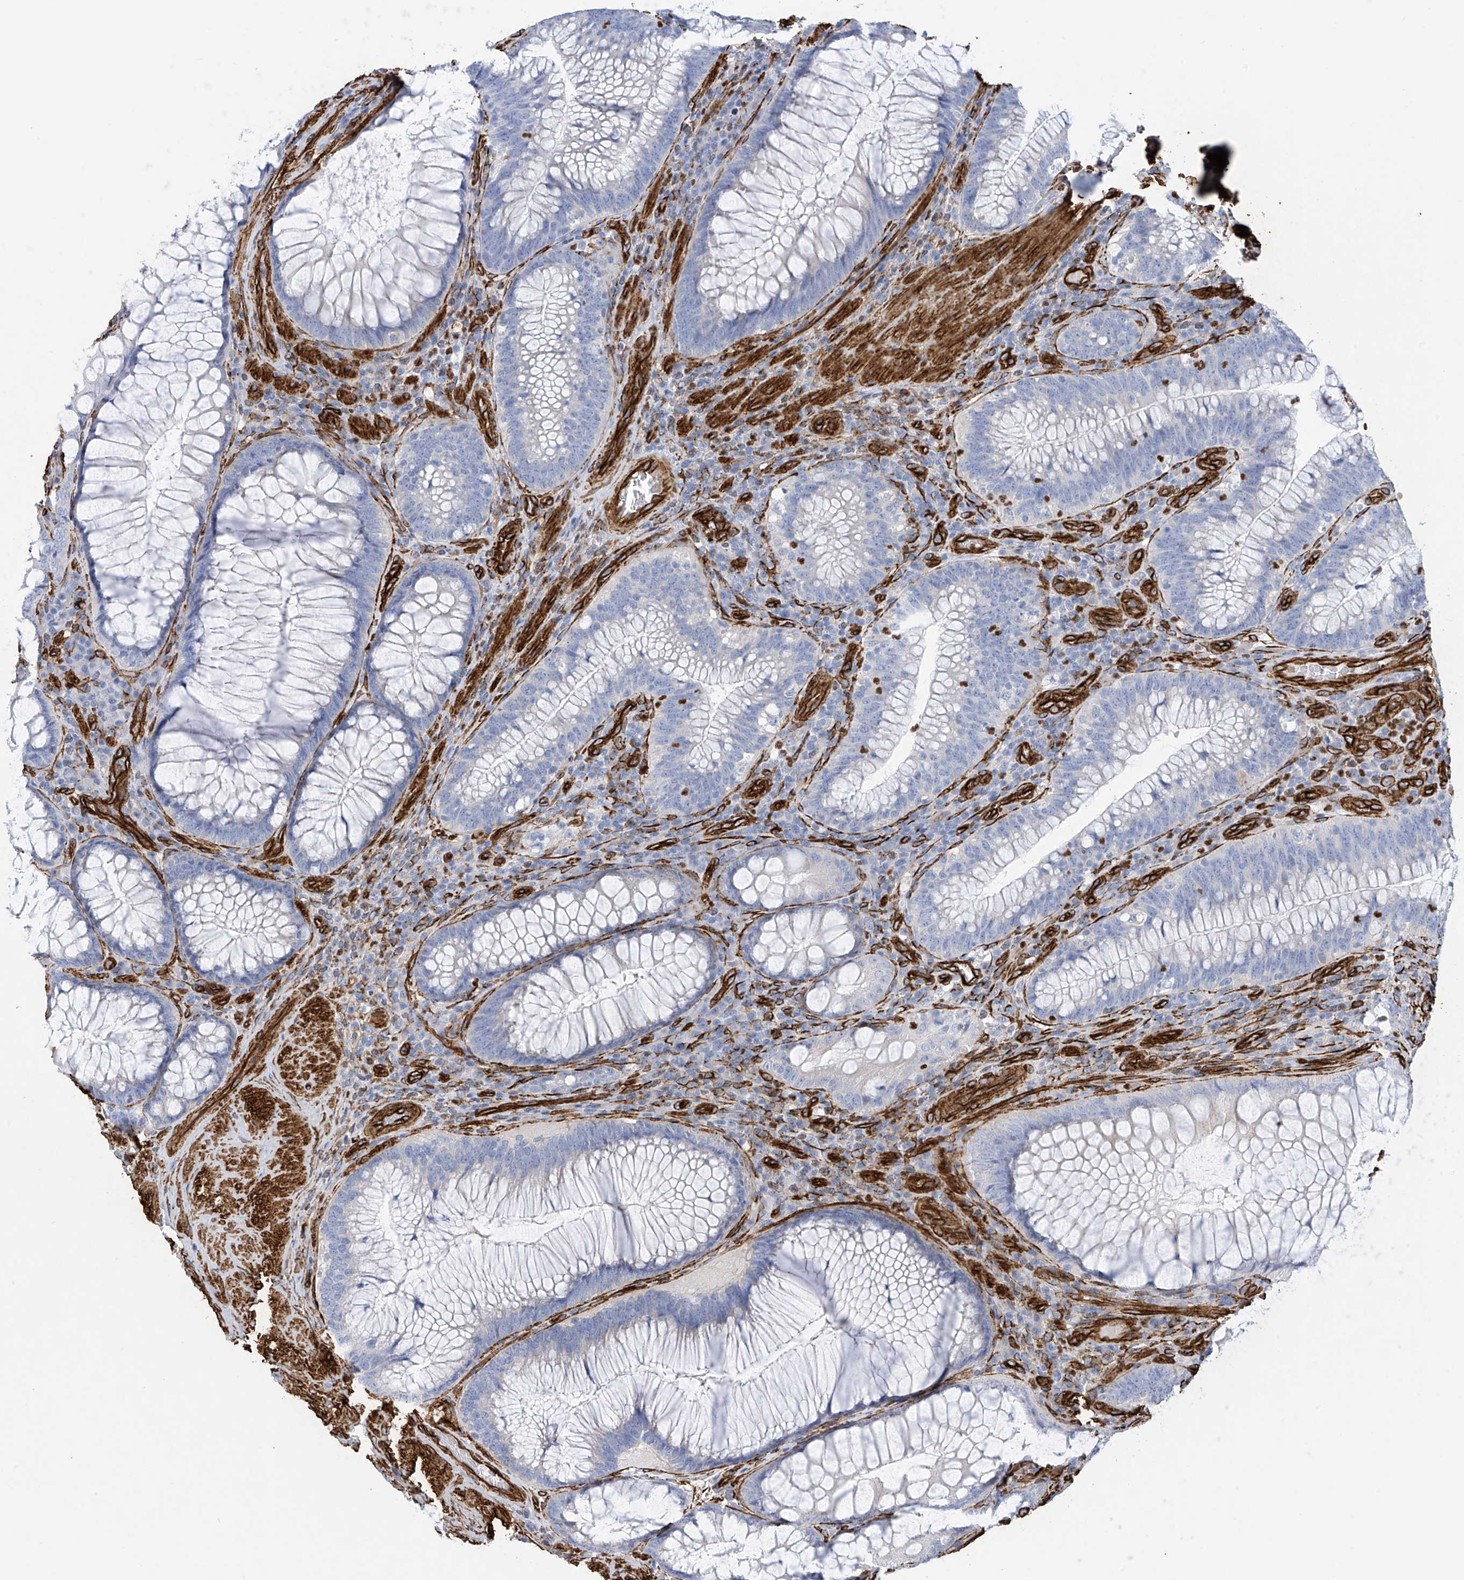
{"staining": {"intensity": "negative", "quantity": "none", "location": "none"}, "tissue": "colorectal cancer", "cell_type": "Tumor cells", "image_type": "cancer", "snomed": [{"axis": "morphology", "description": "Normal tissue, NOS"}, {"axis": "topography", "description": "Colon"}], "caption": "This photomicrograph is of colorectal cancer stained with immunohistochemistry to label a protein in brown with the nuclei are counter-stained blue. There is no staining in tumor cells.", "gene": "UBTD1", "patient": {"sex": "female", "age": 82}}